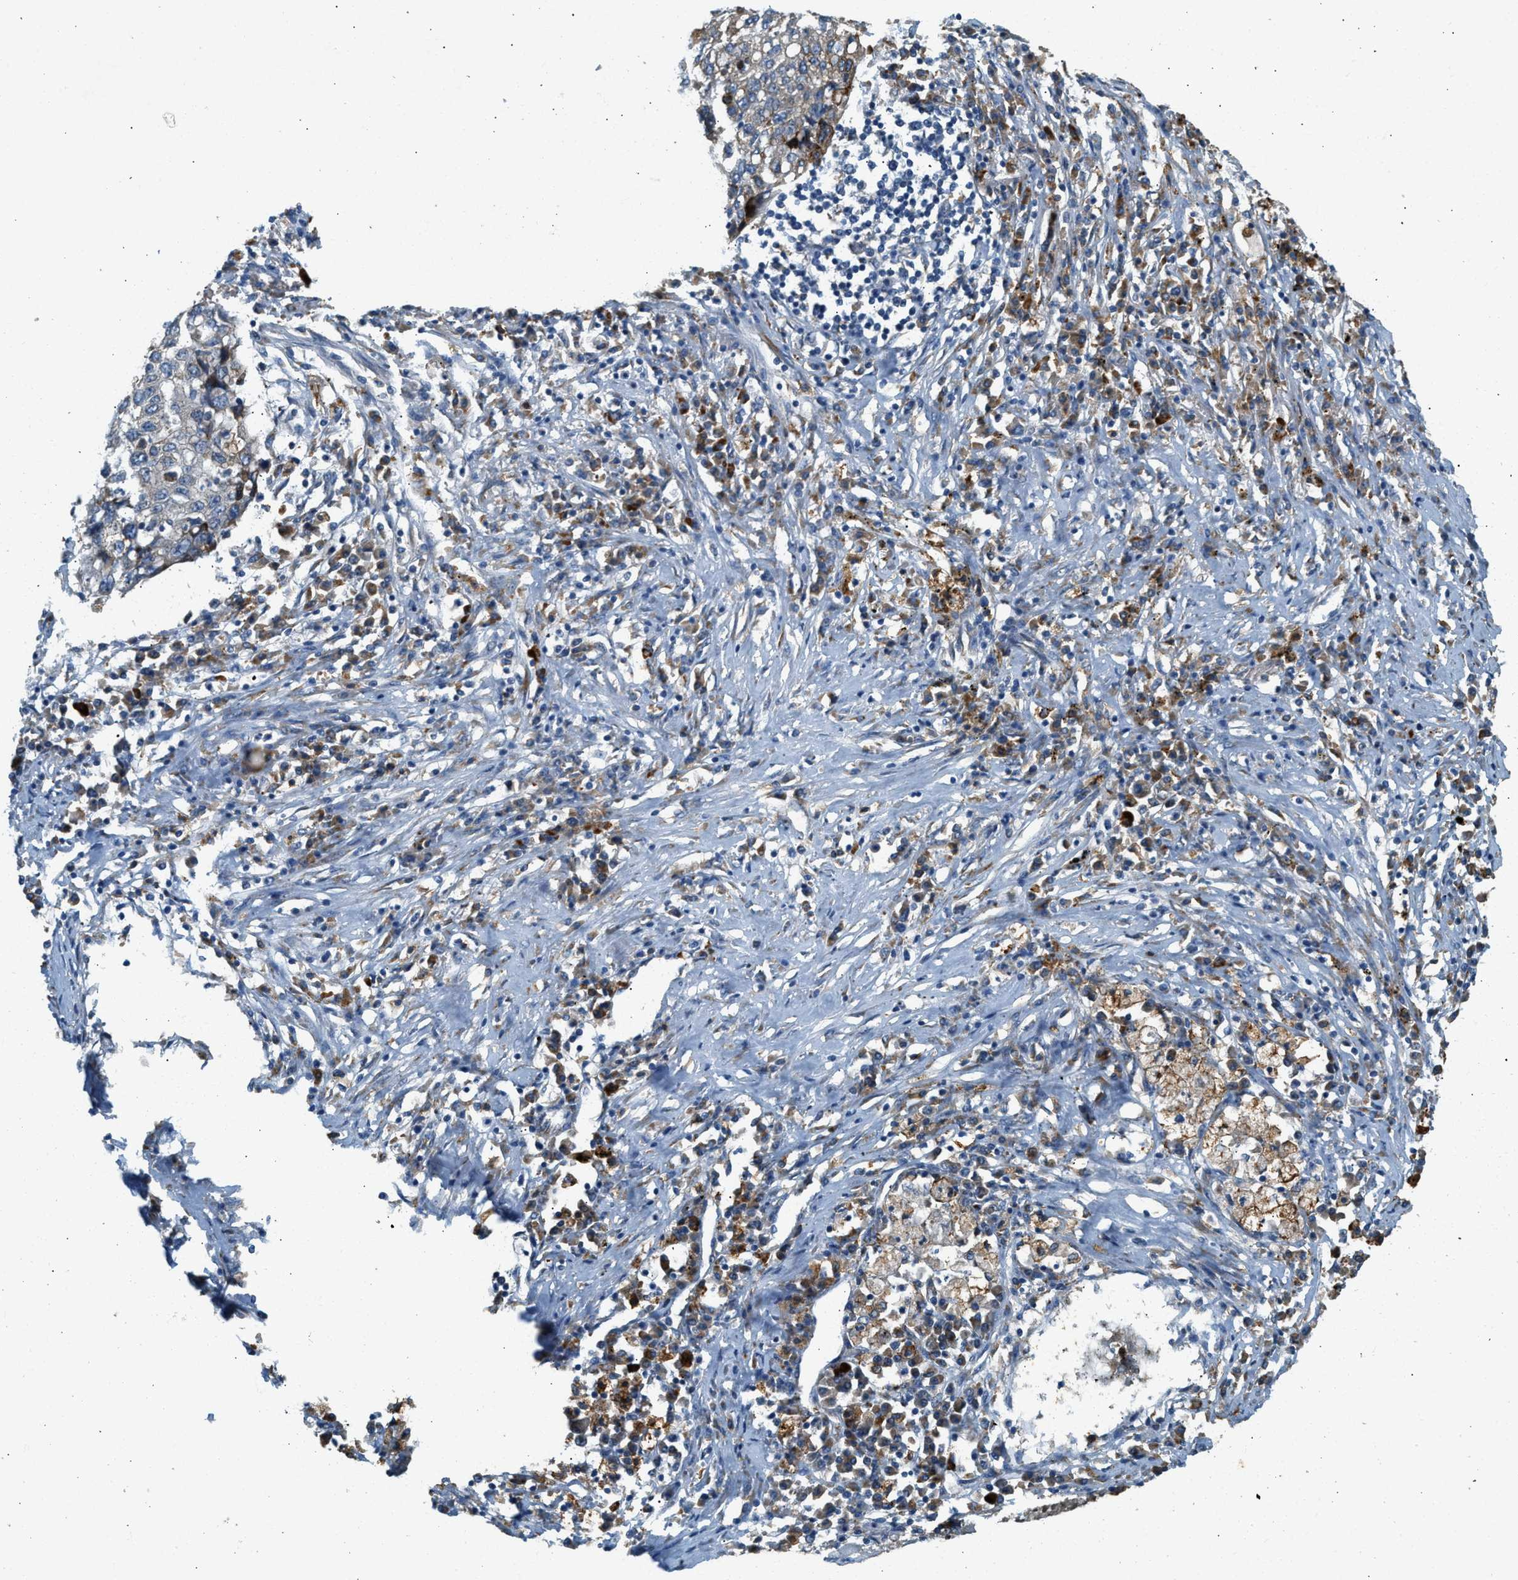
{"staining": {"intensity": "weak", "quantity": ">75%", "location": "cytoplasmic/membranous"}, "tissue": "lung cancer", "cell_type": "Tumor cells", "image_type": "cancer", "snomed": [{"axis": "morphology", "description": "Squamous cell carcinoma, NOS"}, {"axis": "topography", "description": "Lung"}], "caption": "Lung cancer stained with a protein marker exhibits weak staining in tumor cells.", "gene": "CTSB", "patient": {"sex": "female", "age": 63}}